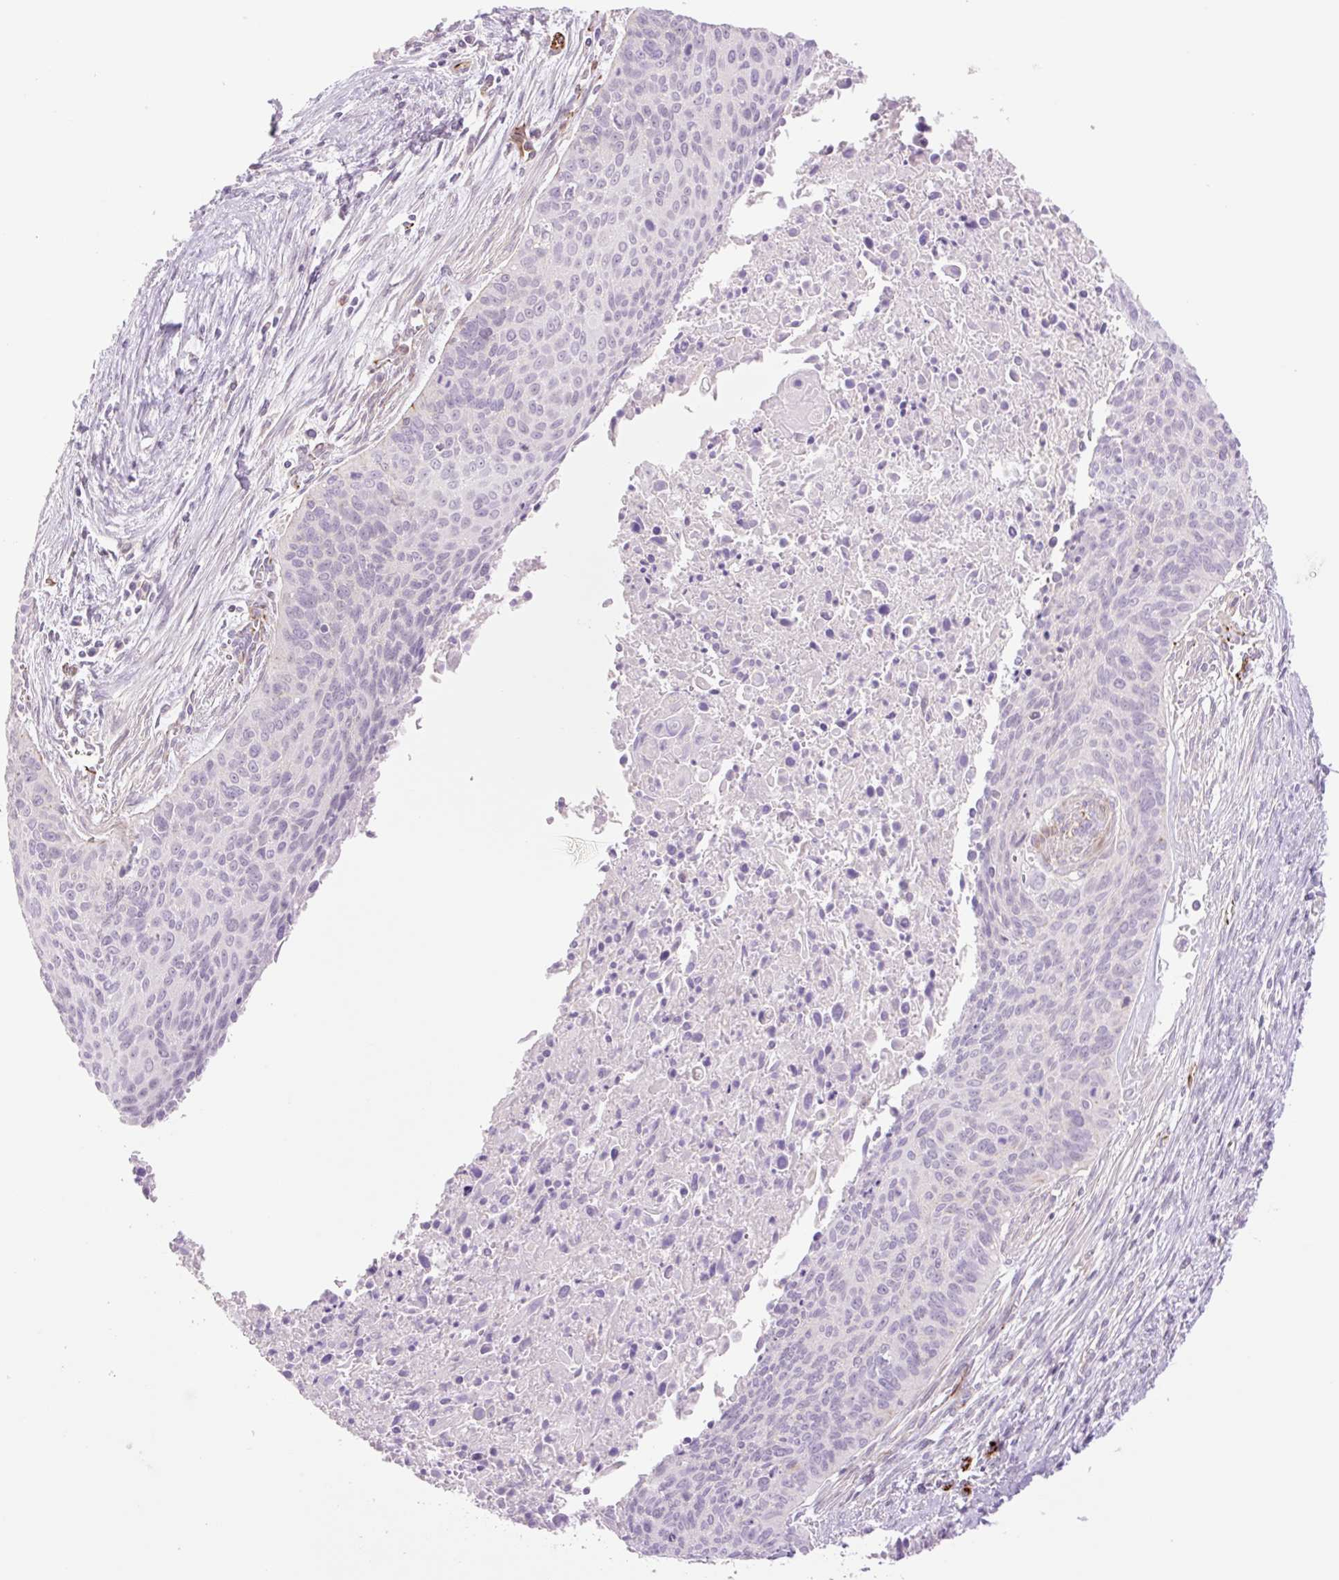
{"staining": {"intensity": "negative", "quantity": "none", "location": "none"}, "tissue": "cervical cancer", "cell_type": "Tumor cells", "image_type": "cancer", "snomed": [{"axis": "morphology", "description": "Squamous cell carcinoma, NOS"}, {"axis": "topography", "description": "Cervix"}], "caption": "This is an IHC micrograph of cervical squamous cell carcinoma. There is no staining in tumor cells.", "gene": "ZFYVE21", "patient": {"sex": "female", "age": 55}}